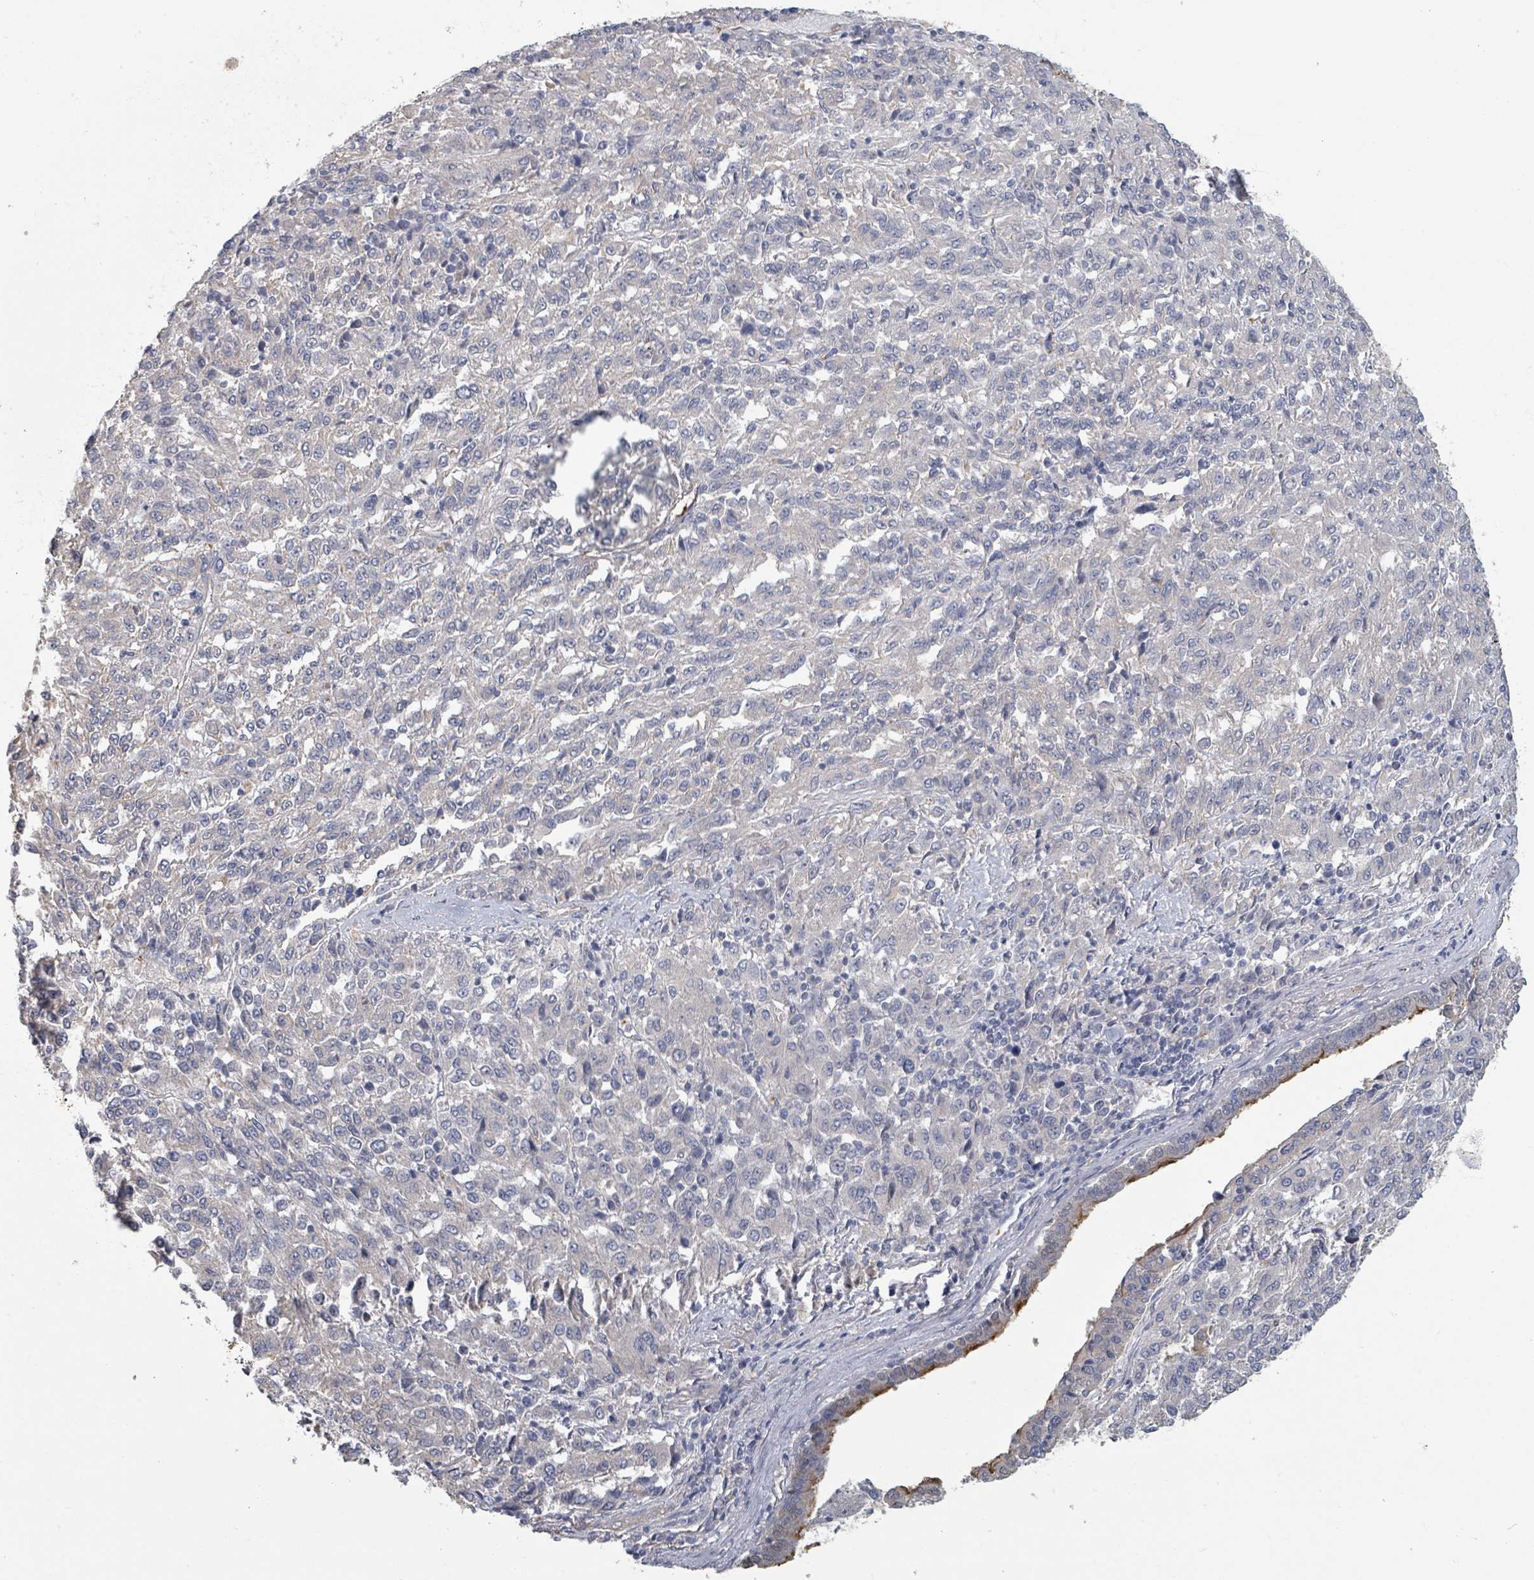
{"staining": {"intensity": "negative", "quantity": "none", "location": "none"}, "tissue": "melanoma", "cell_type": "Tumor cells", "image_type": "cancer", "snomed": [{"axis": "morphology", "description": "Malignant melanoma, Metastatic site"}, {"axis": "topography", "description": "Lung"}], "caption": "Immunohistochemistry (IHC) image of neoplastic tissue: human malignant melanoma (metastatic site) stained with DAB displays no significant protein positivity in tumor cells.", "gene": "PLAUR", "patient": {"sex": "male", "age": 64}}